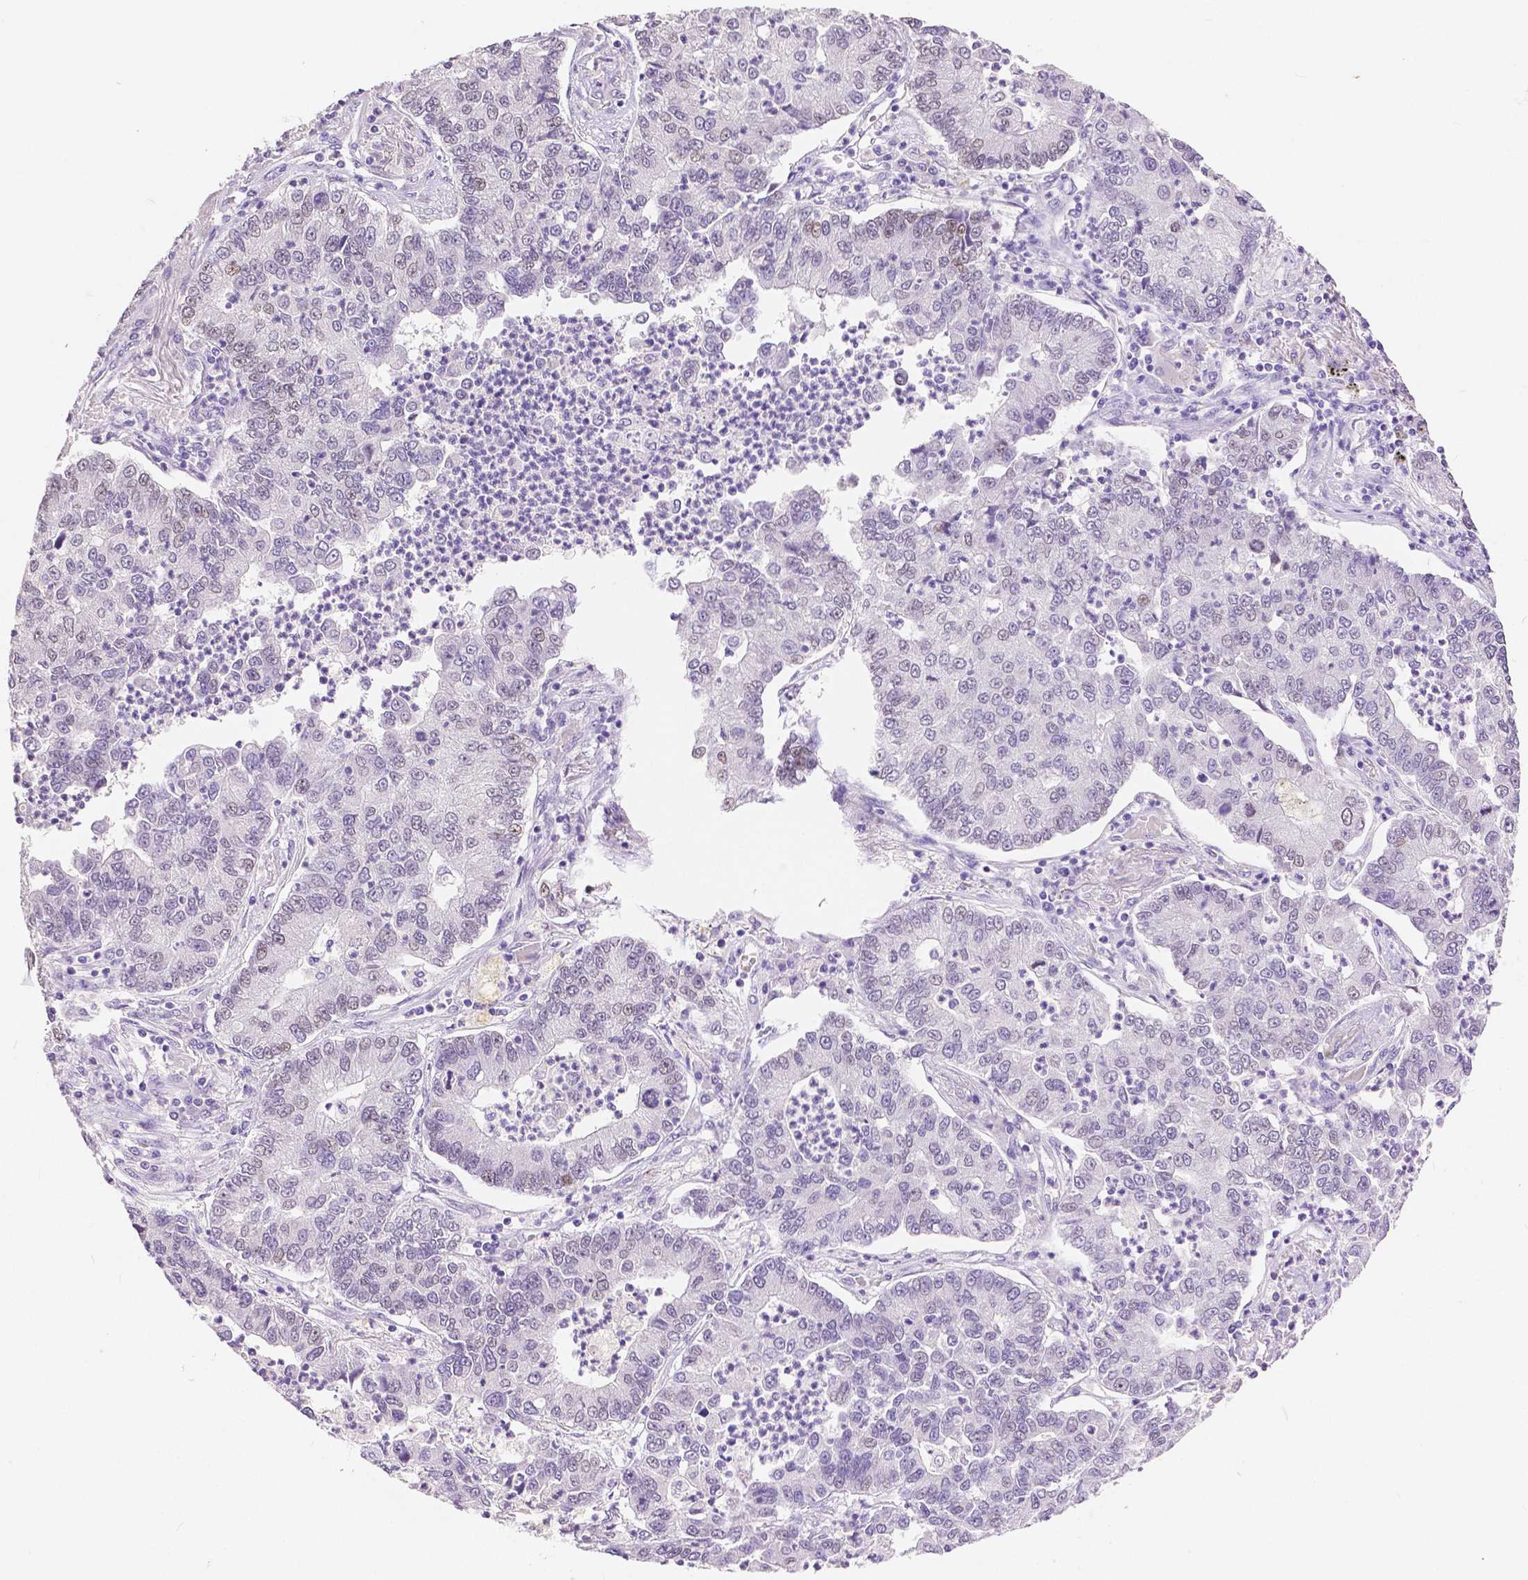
{"staining": {"intensity": "moderate", "quantity": "<25%", "location": "nuclear"}, "tissue": "lung cancer", "cell_type": "Tumor cells", "image_type": "cancer", "snomed": [{"axis": "morphology", "description": "Adenocarcinoma, NOS"}, {"axis": "topography", "description": "Lung"}], "caption": "A photomicrograph of human lung cancer stained for a protein displays moderate nuclear brown staining in tumor cells.", "gene": "HNF1B", "patient": {"sex": "female", "age": 57}}